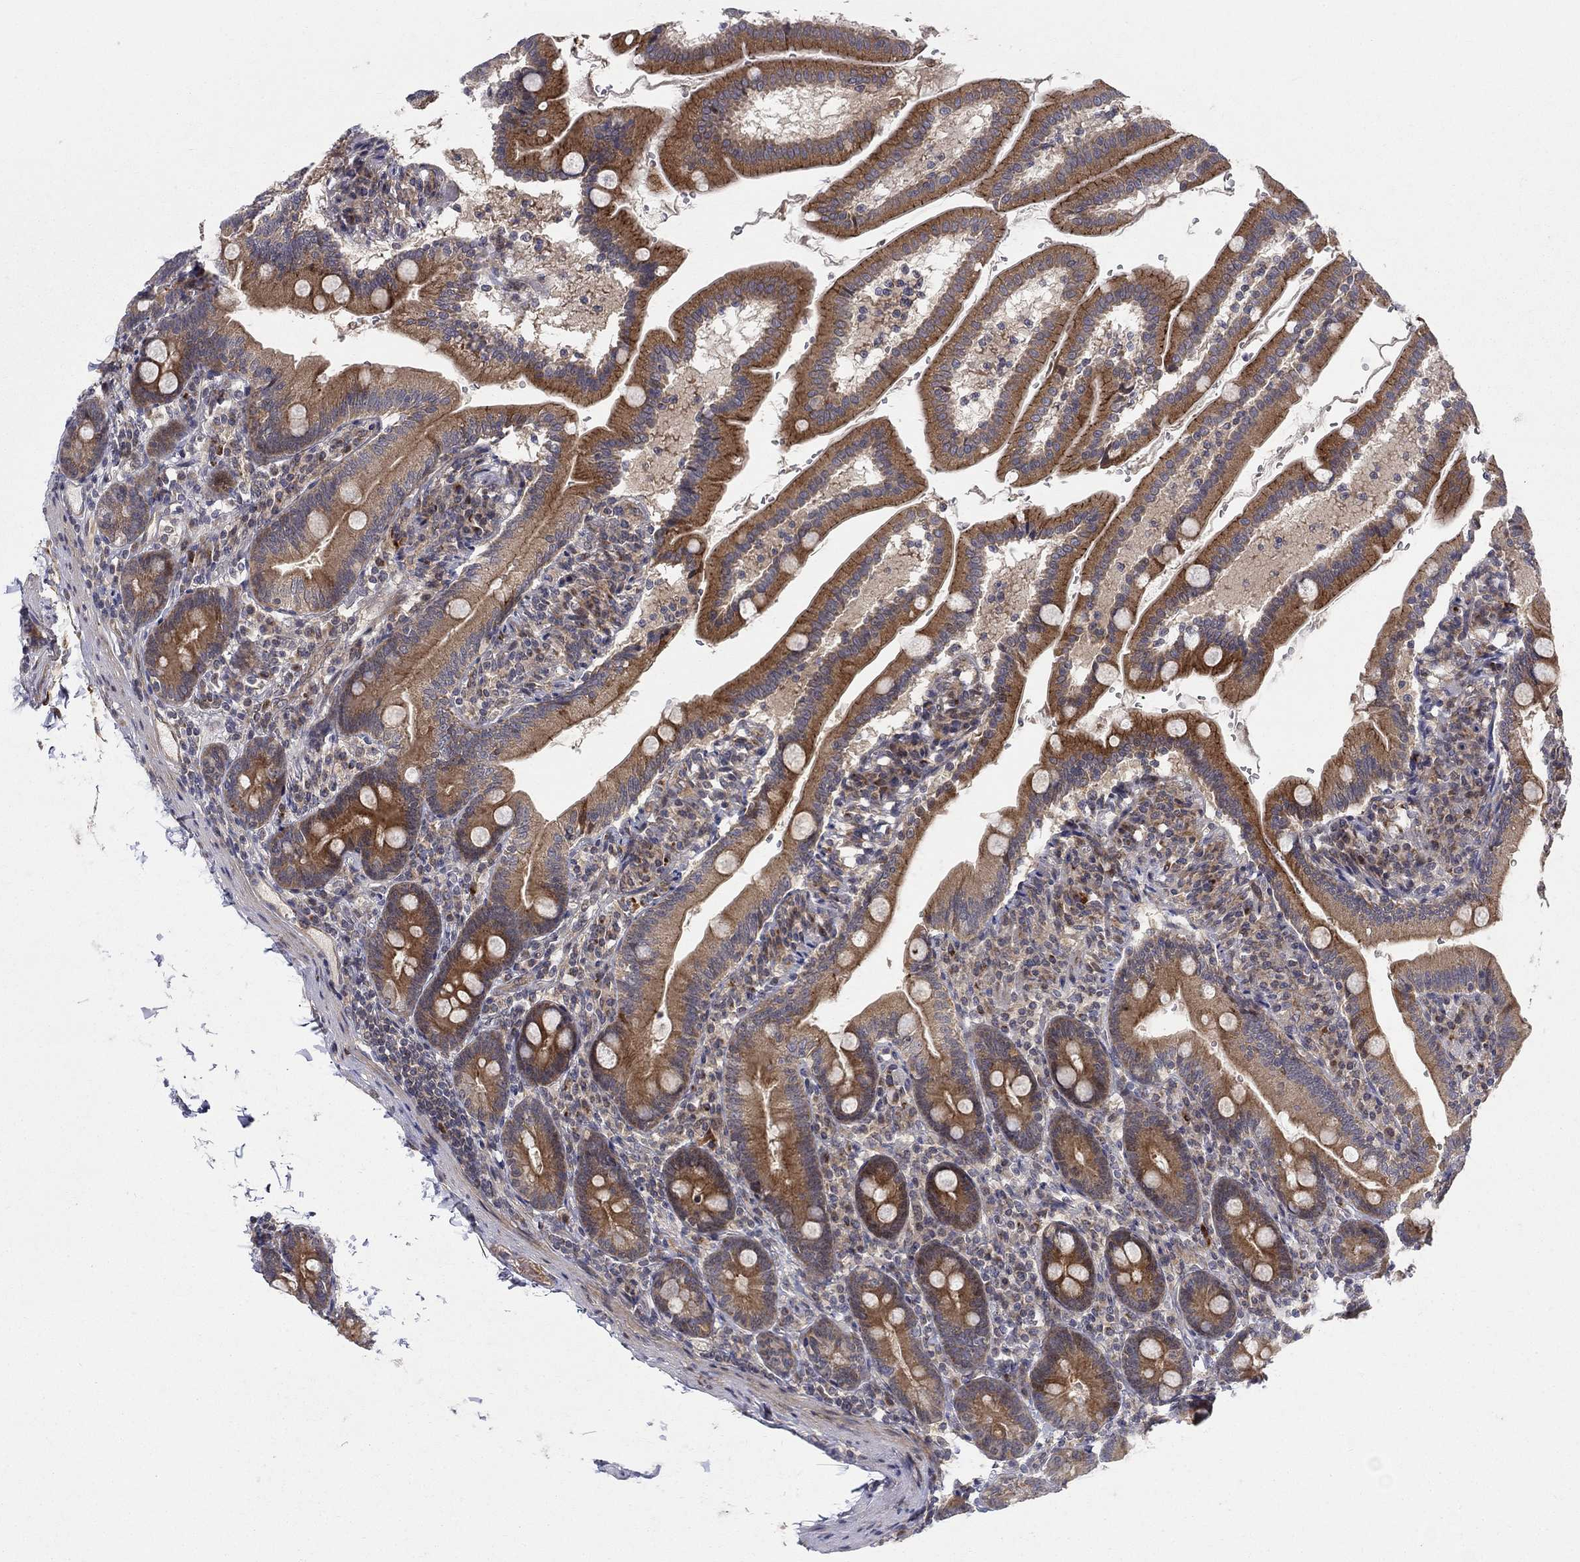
{"staining": {"intensity": "strong", "quantity": "25%-75%", "location": "cytoplasmic/membranous"}, "tissue": "duodenum", "cell_type": "Glandular cells", "image_type": "normal", "snomed": [{"axis": "morphology", "description": "Normal tissue, NOS"}, {"axis": "topography", "description": "Duodenum"}], "caption": "Protein staining displays strong cytoplasmic/membranous staining in about 25%-75% of glandular cells in benign duodenum. (Brightfield microscopy of DAB IHC at high magnification).", "gene": "WDR19", "patient": {"sex": "female", "age": 67}}